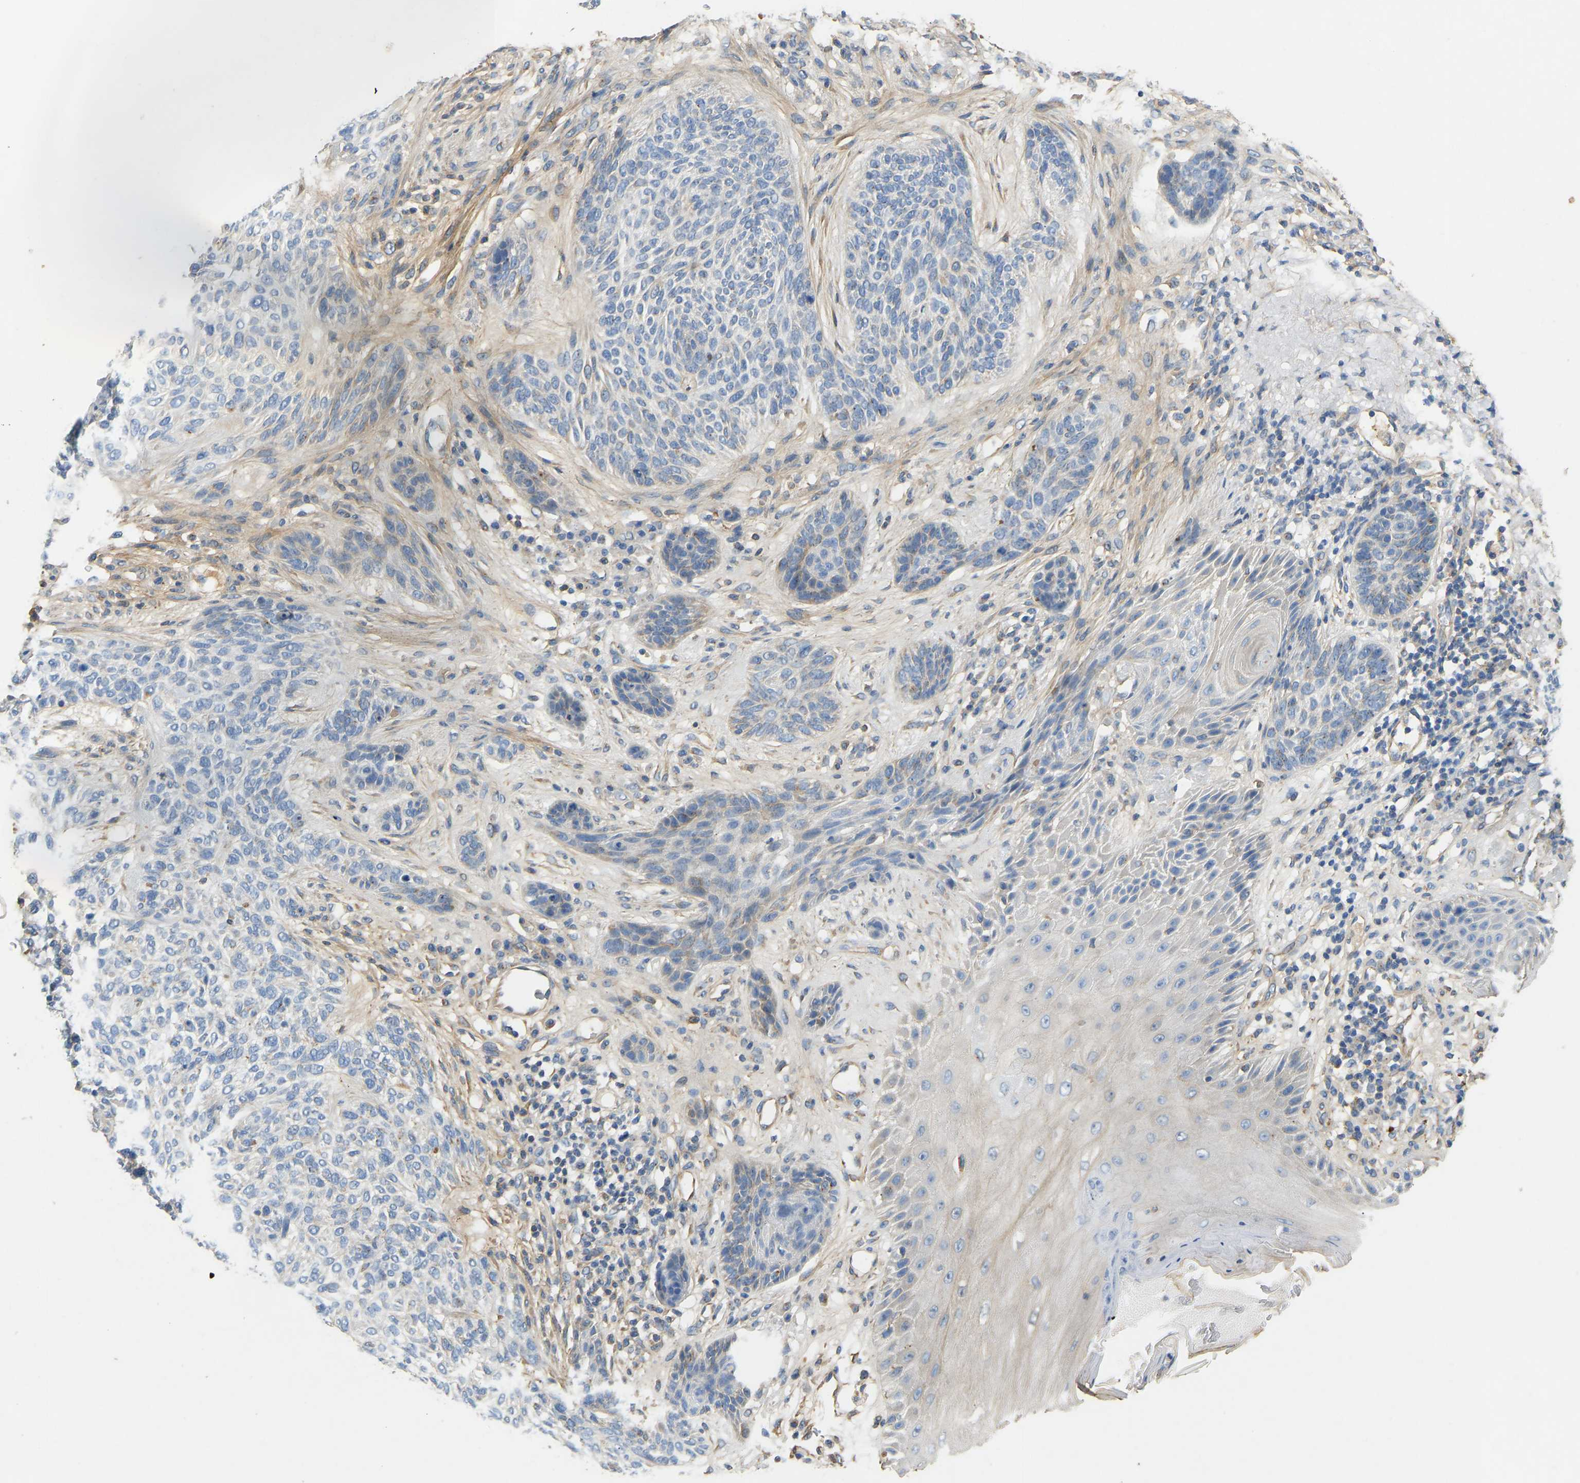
{"staining": {"intensity": "moderate", "quantity": "<25%", "location": "cytoplasmic/membranous"}, "tissue": "skin cancer", "cell_type": "Tumor cells", "image_type": "cancer", "snomed": [{"axis": "morphology", "description": "Basal cell carcinoma"}, {"axis": "topography", "description": "Skin"}], "caption": "Brown immunohistochemical staining in basal cell carcinoma (skin) exhibits moderate cytoplasmic/membranous positivity in about <25% of tumor cells. The staining was performed using DAB (3,3'-diaminobenzidine) to visualize the protein expression in brown, while the nuclei were stained in blue with hematoxylin (Magnification: 20x).", "gene": "TECTA", "patient": {"sex": "male", "age": 55}}